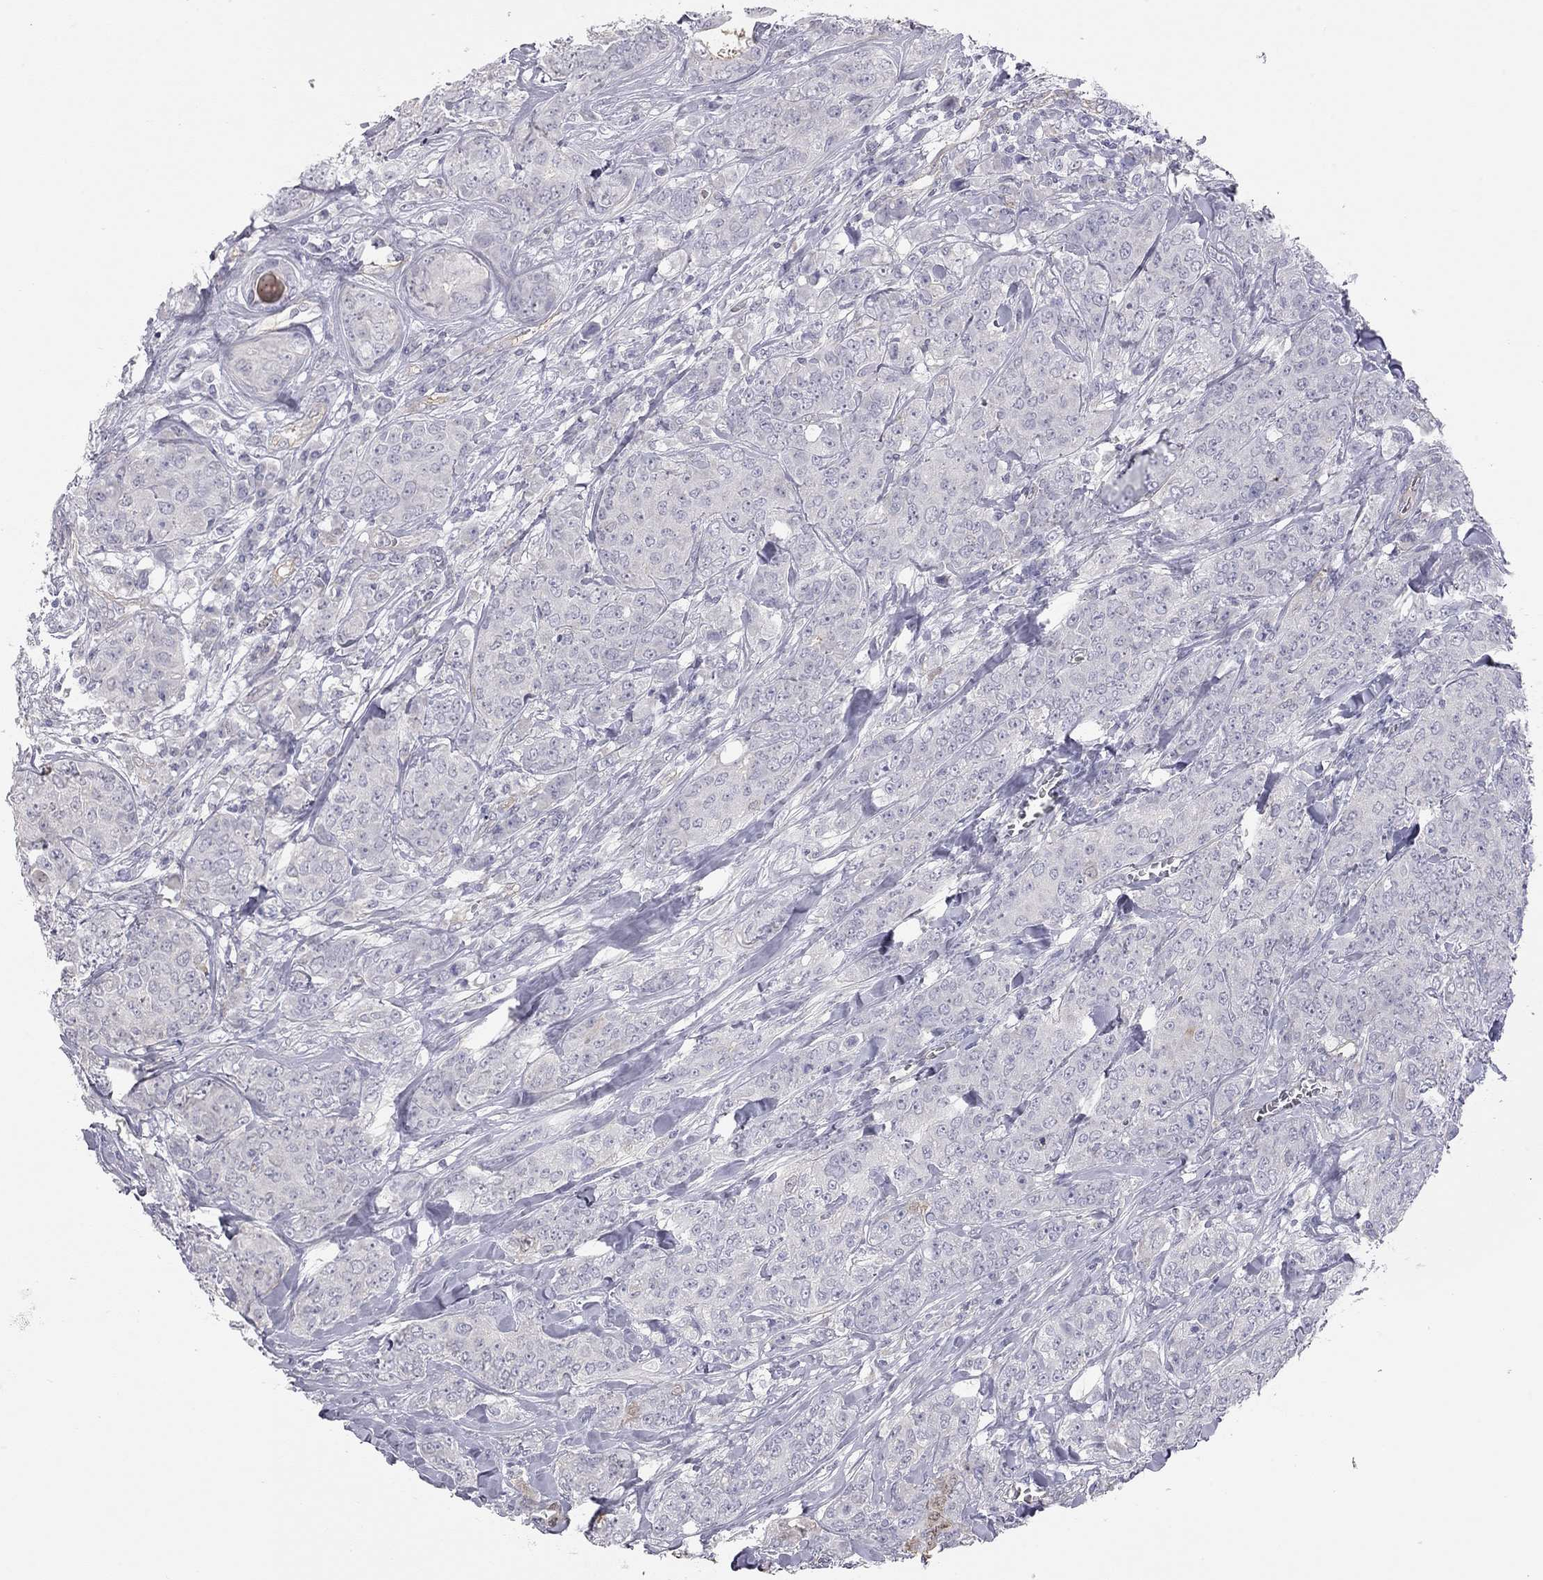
{"staining": {"intensity": "weak", "quantity": "<25%", "location": "cytoplasmic/membranous"}, "tissue": "breast cancer", "cell_type": "Tumor cells", "image_type": "cancer", "snomed": [{"axis": "morphology", "description": "Duct carcinoma"}, {"axis": "topography", "description": "Breast"}], "caption": "High power microscopy histopathology image of an immunohistochemistry photomicrograph of breast cancer, revealing no significant staining in tumor cells.", "gene": "GPRC5B", "patient": {"sex": "female", "age": 43}}